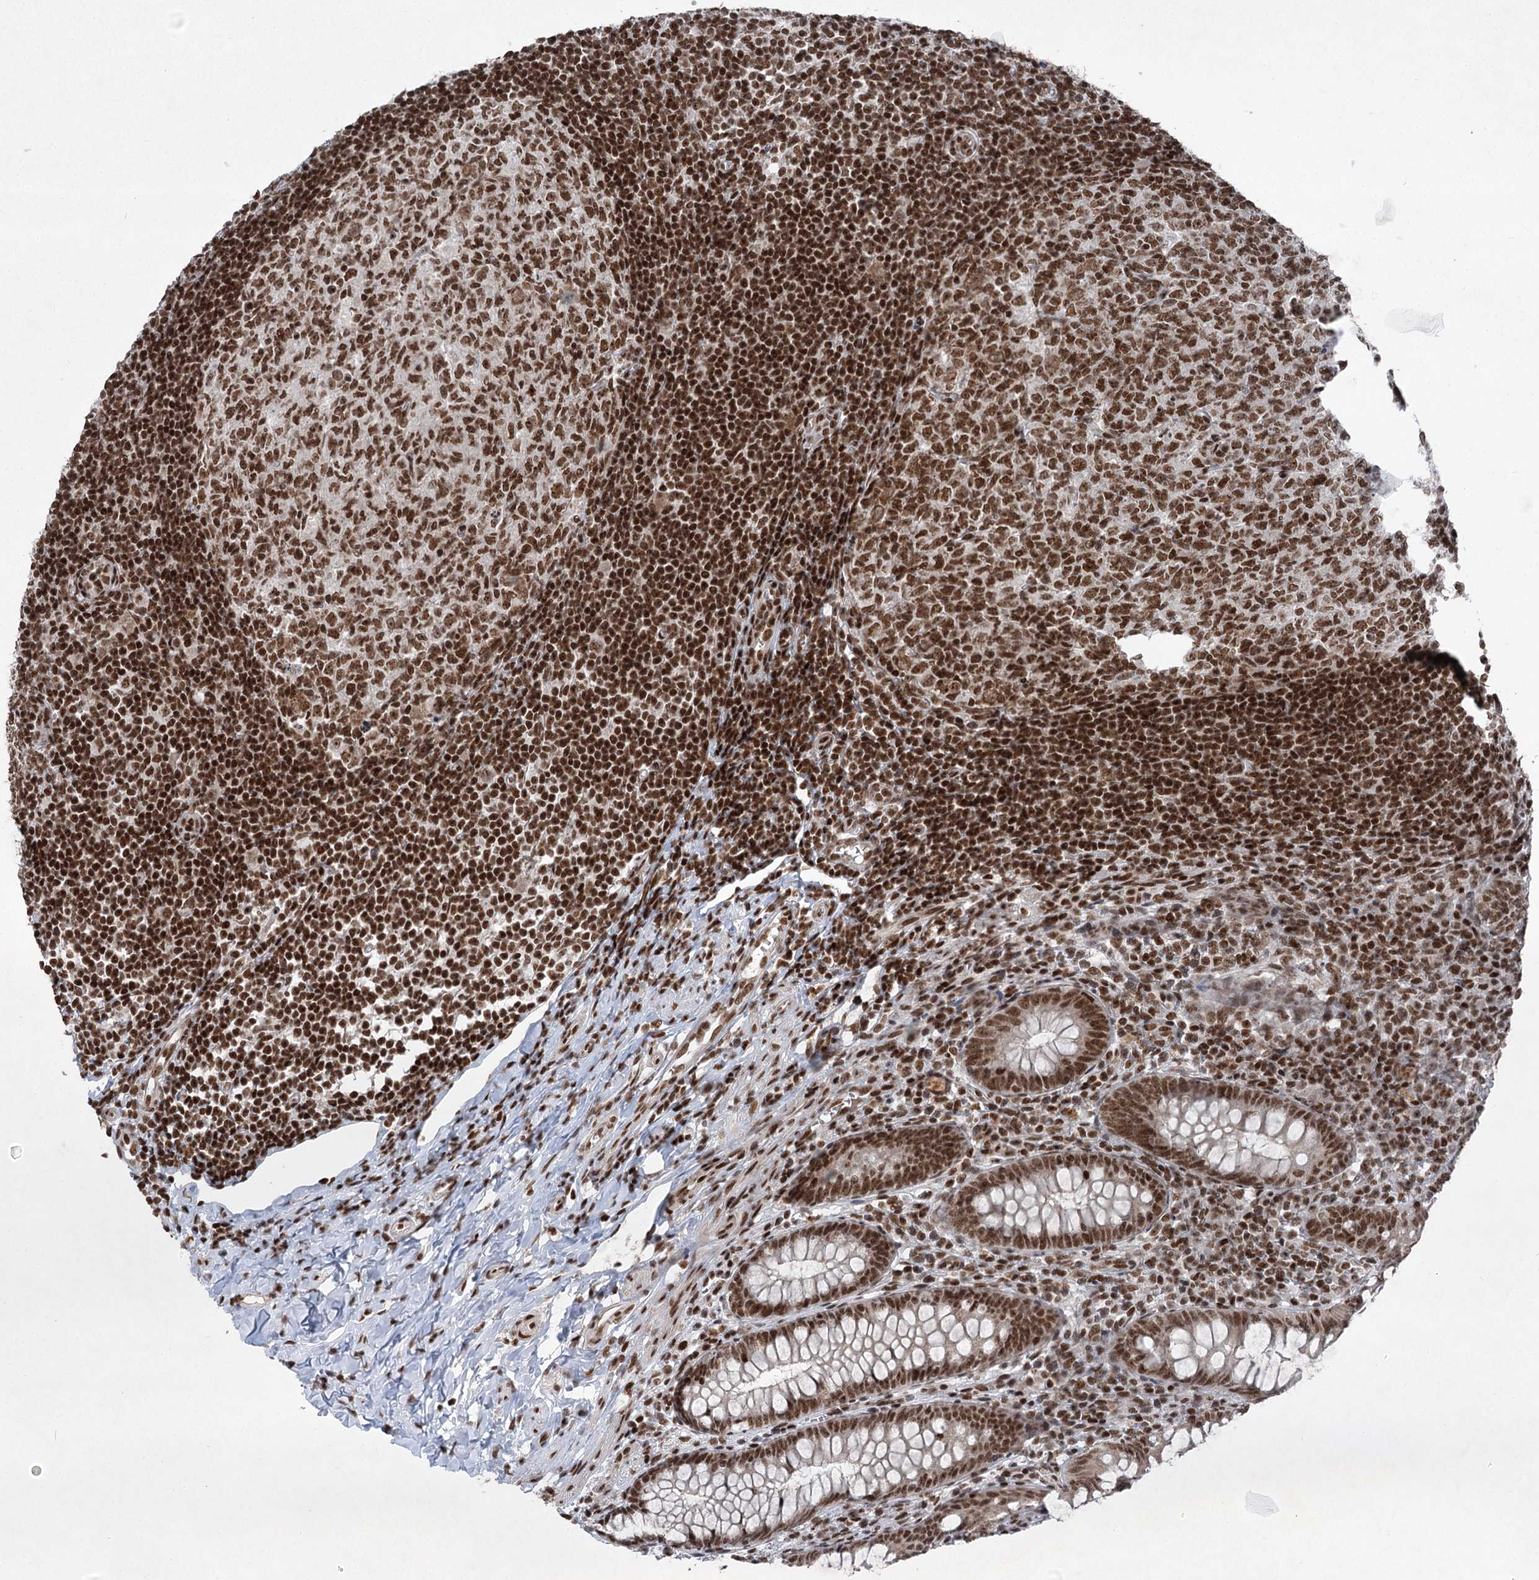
{"staining": {"intensity": "strong", "quantity": ">75%", "location": "nuclear"}, "tissue": "appendix", "cell_type": "Glandular cells", "image_type": "normal", "snomed": [{"axis": "morphology", "description": "Normal tissue, NOS"}, {"axis": "topography", "description": "Appendix"}], "caption": "About >75% of glandular cells in unremarkable appendix display strong nuclear protein positivity as visualized by brown immunohistochemical staining.", "gene": "CGGBP1", "patient": {"sex": "male", "age": 14}}